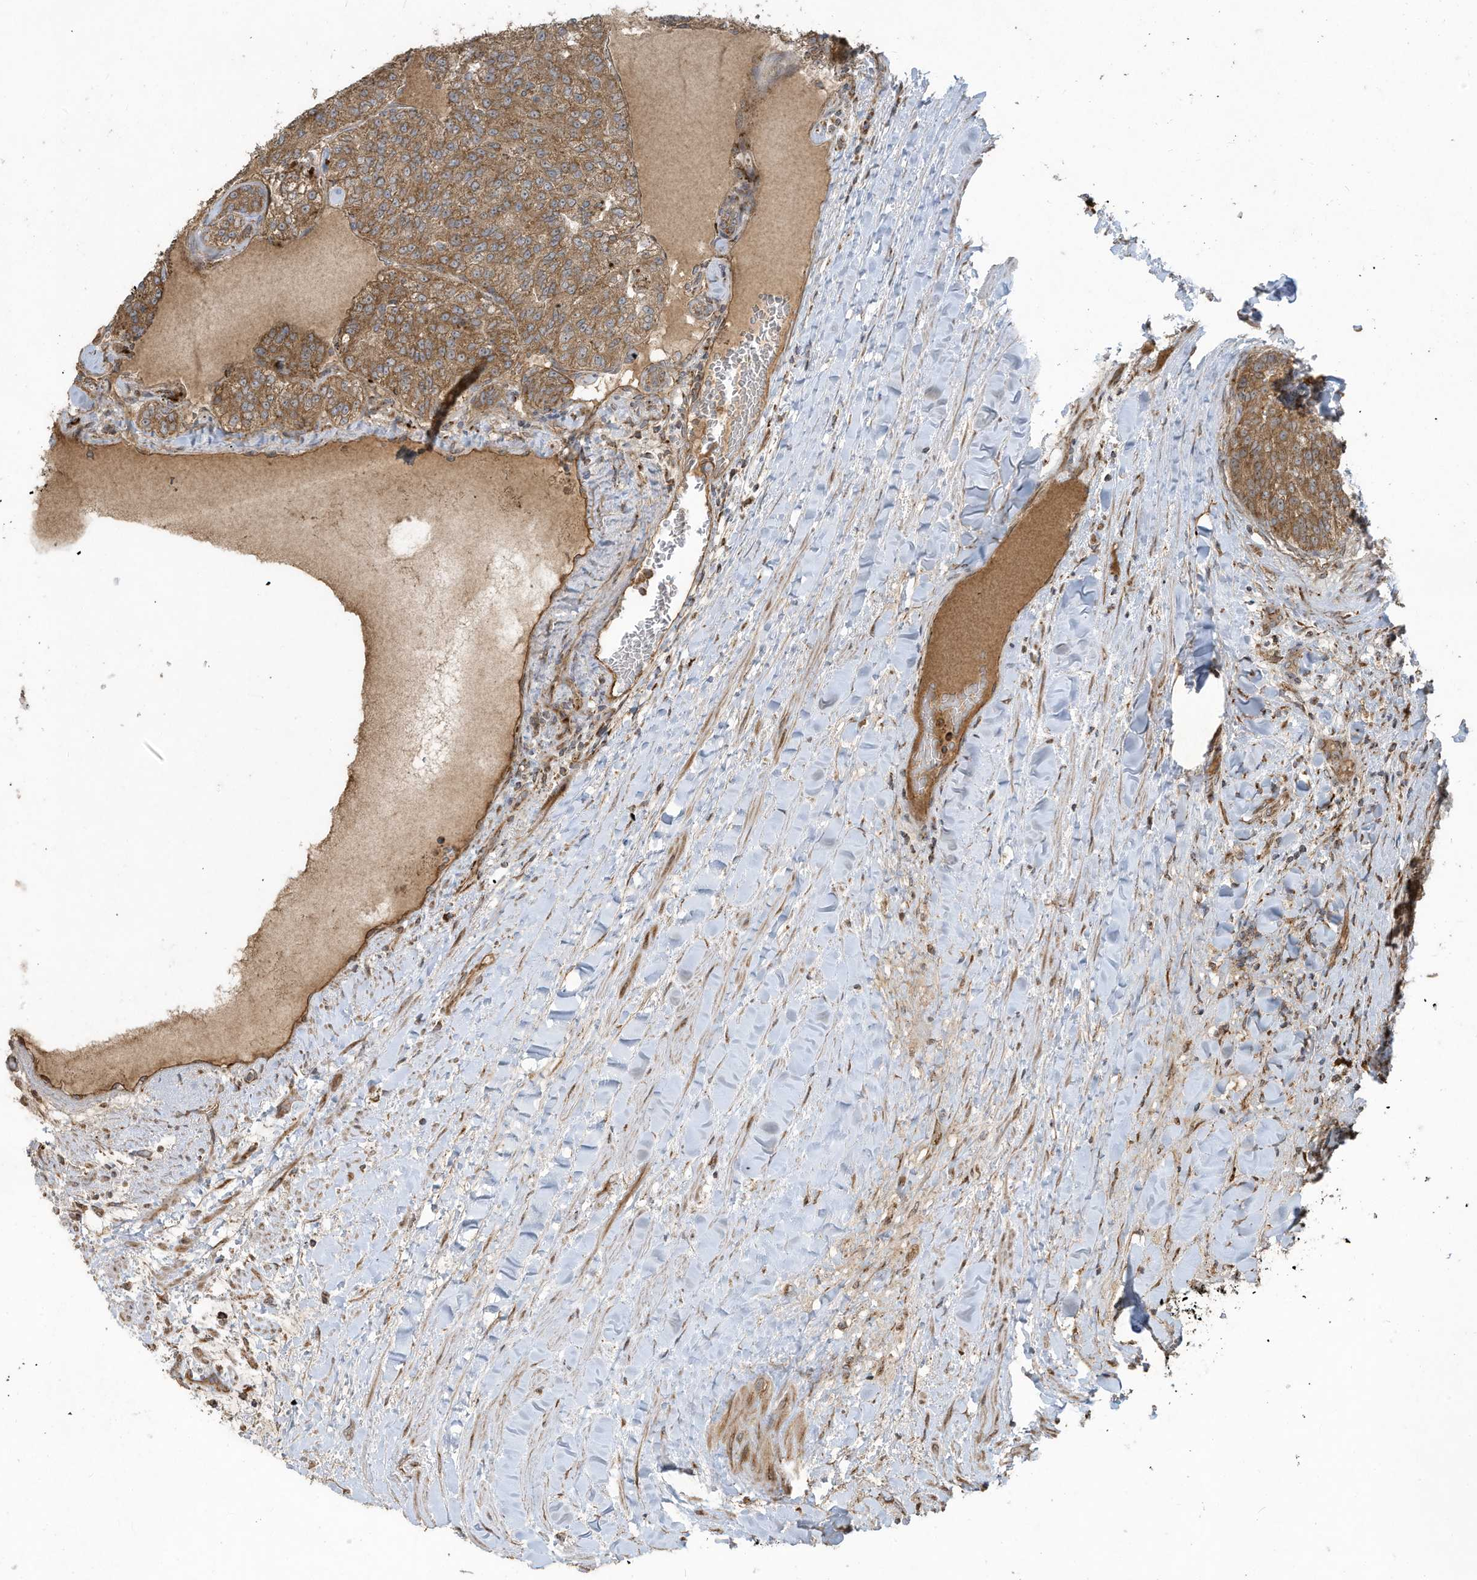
{"staining": {"intensity": "moderate", "quantity": ">75%", "location": "cytoplasmic/membranous"}, "tissue": "renal cancer", "cell_type": "Tumor cells", "image_type": "cancer", "snomed": [{"axis": "morphology", "description": "Adenocarcinoma, NOS"}, {"axis": "topography", "description": "Kidney"}], "caption": "Tumor cells exhibit medium levels of moderate cytoplasmic/membranous staining in approximately >75% of cells in adenocarcinoma (renal). (DAB (3,3'-diaminobenzidine) = brown stain, brightfield microscopy at high magnification).", "gene": "C2orf74", "patient": {"sex": "female", "age": 63}}